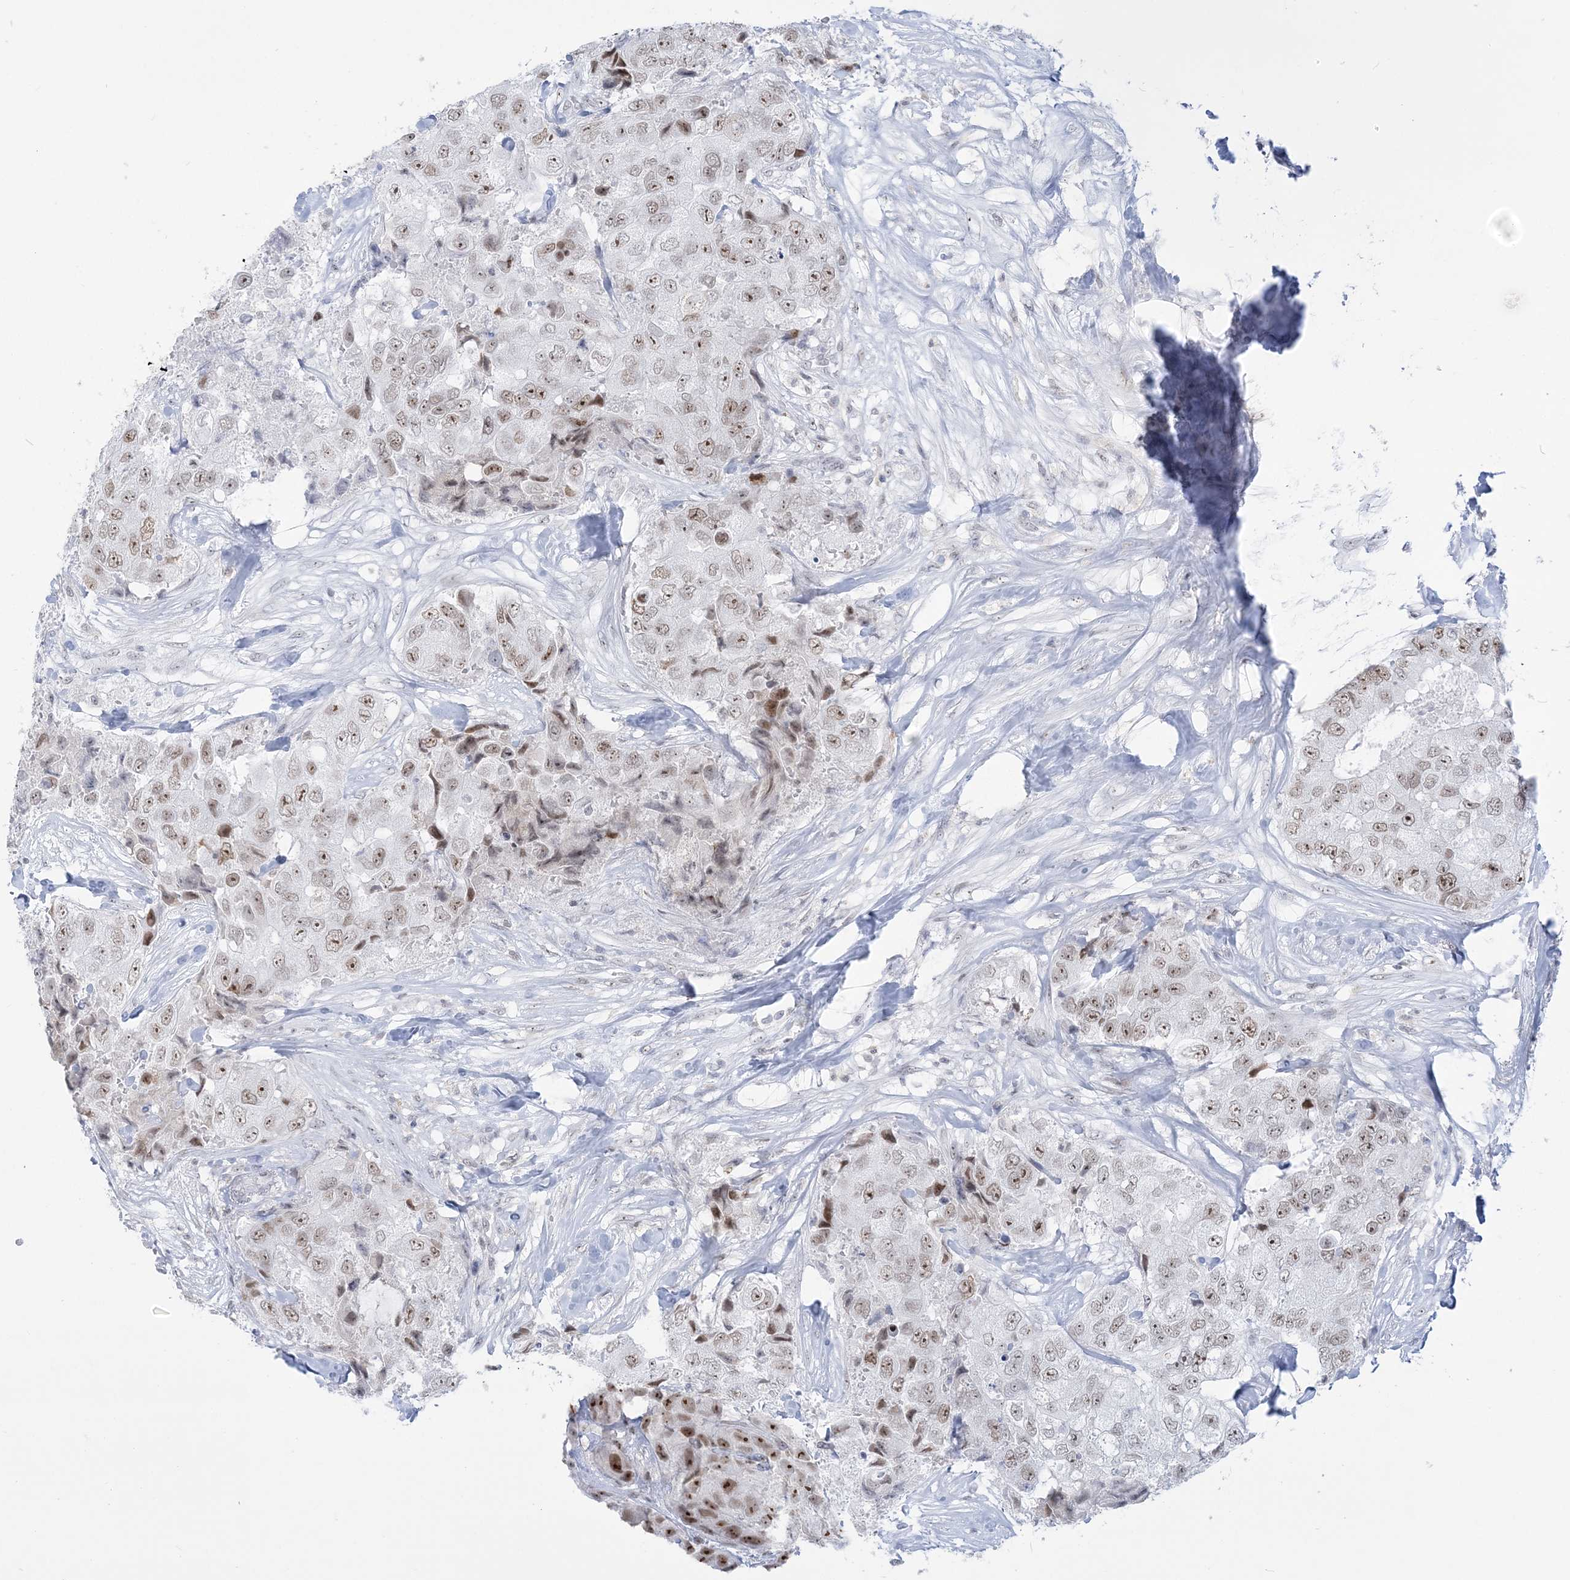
{"staining": {"intensity": "moderate", "quantity": ">75%", "location": "nuclear"}, "tissue": "breast cancer", "cell_type": "Tumor cells", "image_type": "cancer", "snomed": [{"axis": "morphology", "description": "Duct carcinoma"}, {"axis": "topography", "description": "Breast"}], "caption": "Breast infiltrating ductal carcinoma stained for a protein demonstrates moderate nuclear positivity in tumor cells.", "gene": "DDX21", "patient": {"sex": "female", "age": 62}}